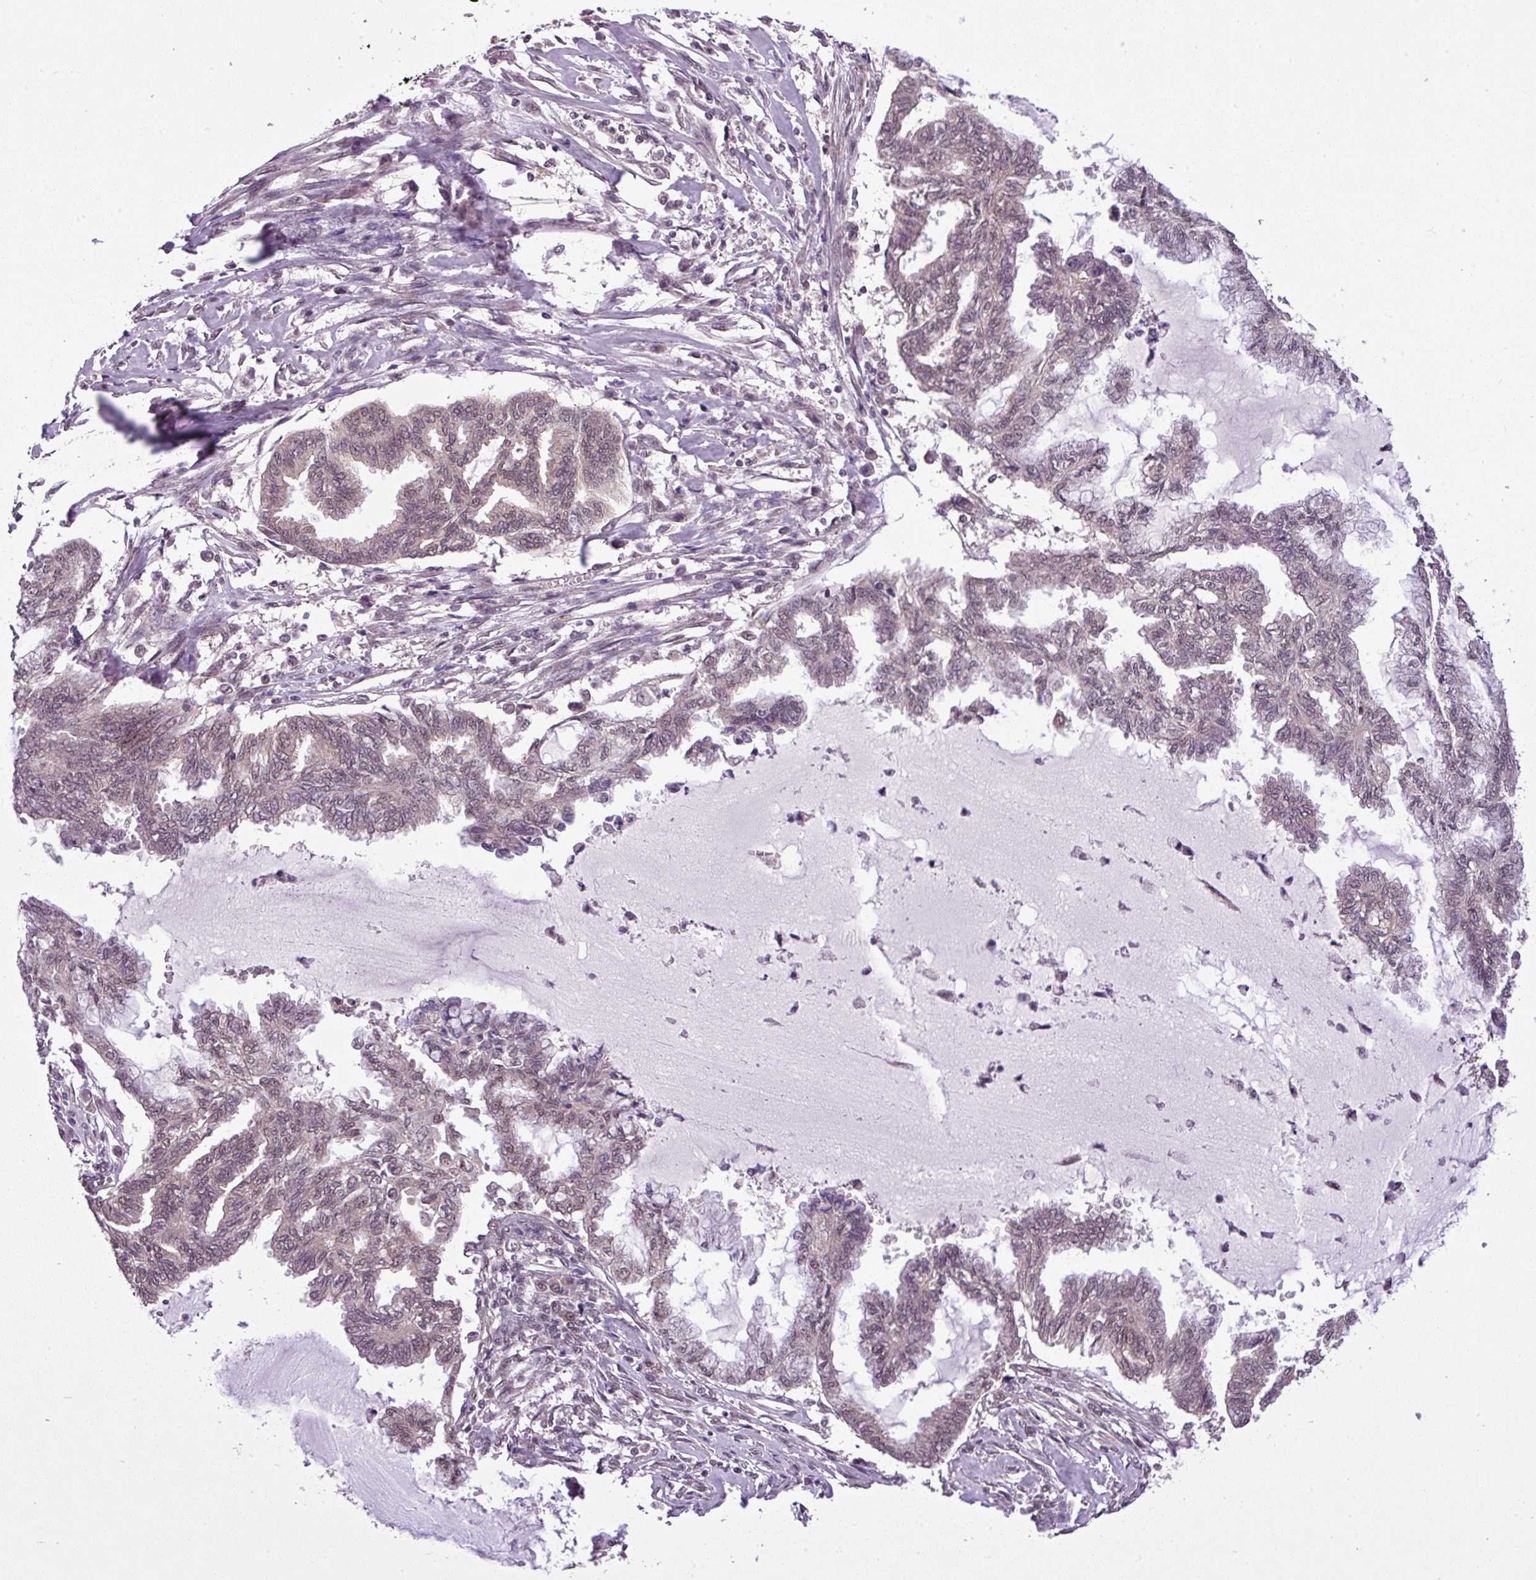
{"staining": {"intensity": "weak", "quantity": "25%-75%", "location": "nuclear"}, "tissue": "endometrial cancer", "cell_type": "Tumor cells", "image_type": "cancer", "snomed": [{"axis": "morphology", "description": "Adenocarcinoma, NOS"}, {"axis": "topography", "description": "Endometrium"}], "caption": "Immunohistochemistry (DAB (3,3'-diaminobenzidine)) staining of endometrial cancer (adenocarcinoma) shows weak nuclear protein staining in about 25%-75% of tumor cells. (DAB IHC with brightfield microscopy, high magnification).", "gene": "MFHAS1", "patient": {"sex": "female", "age": 86}}